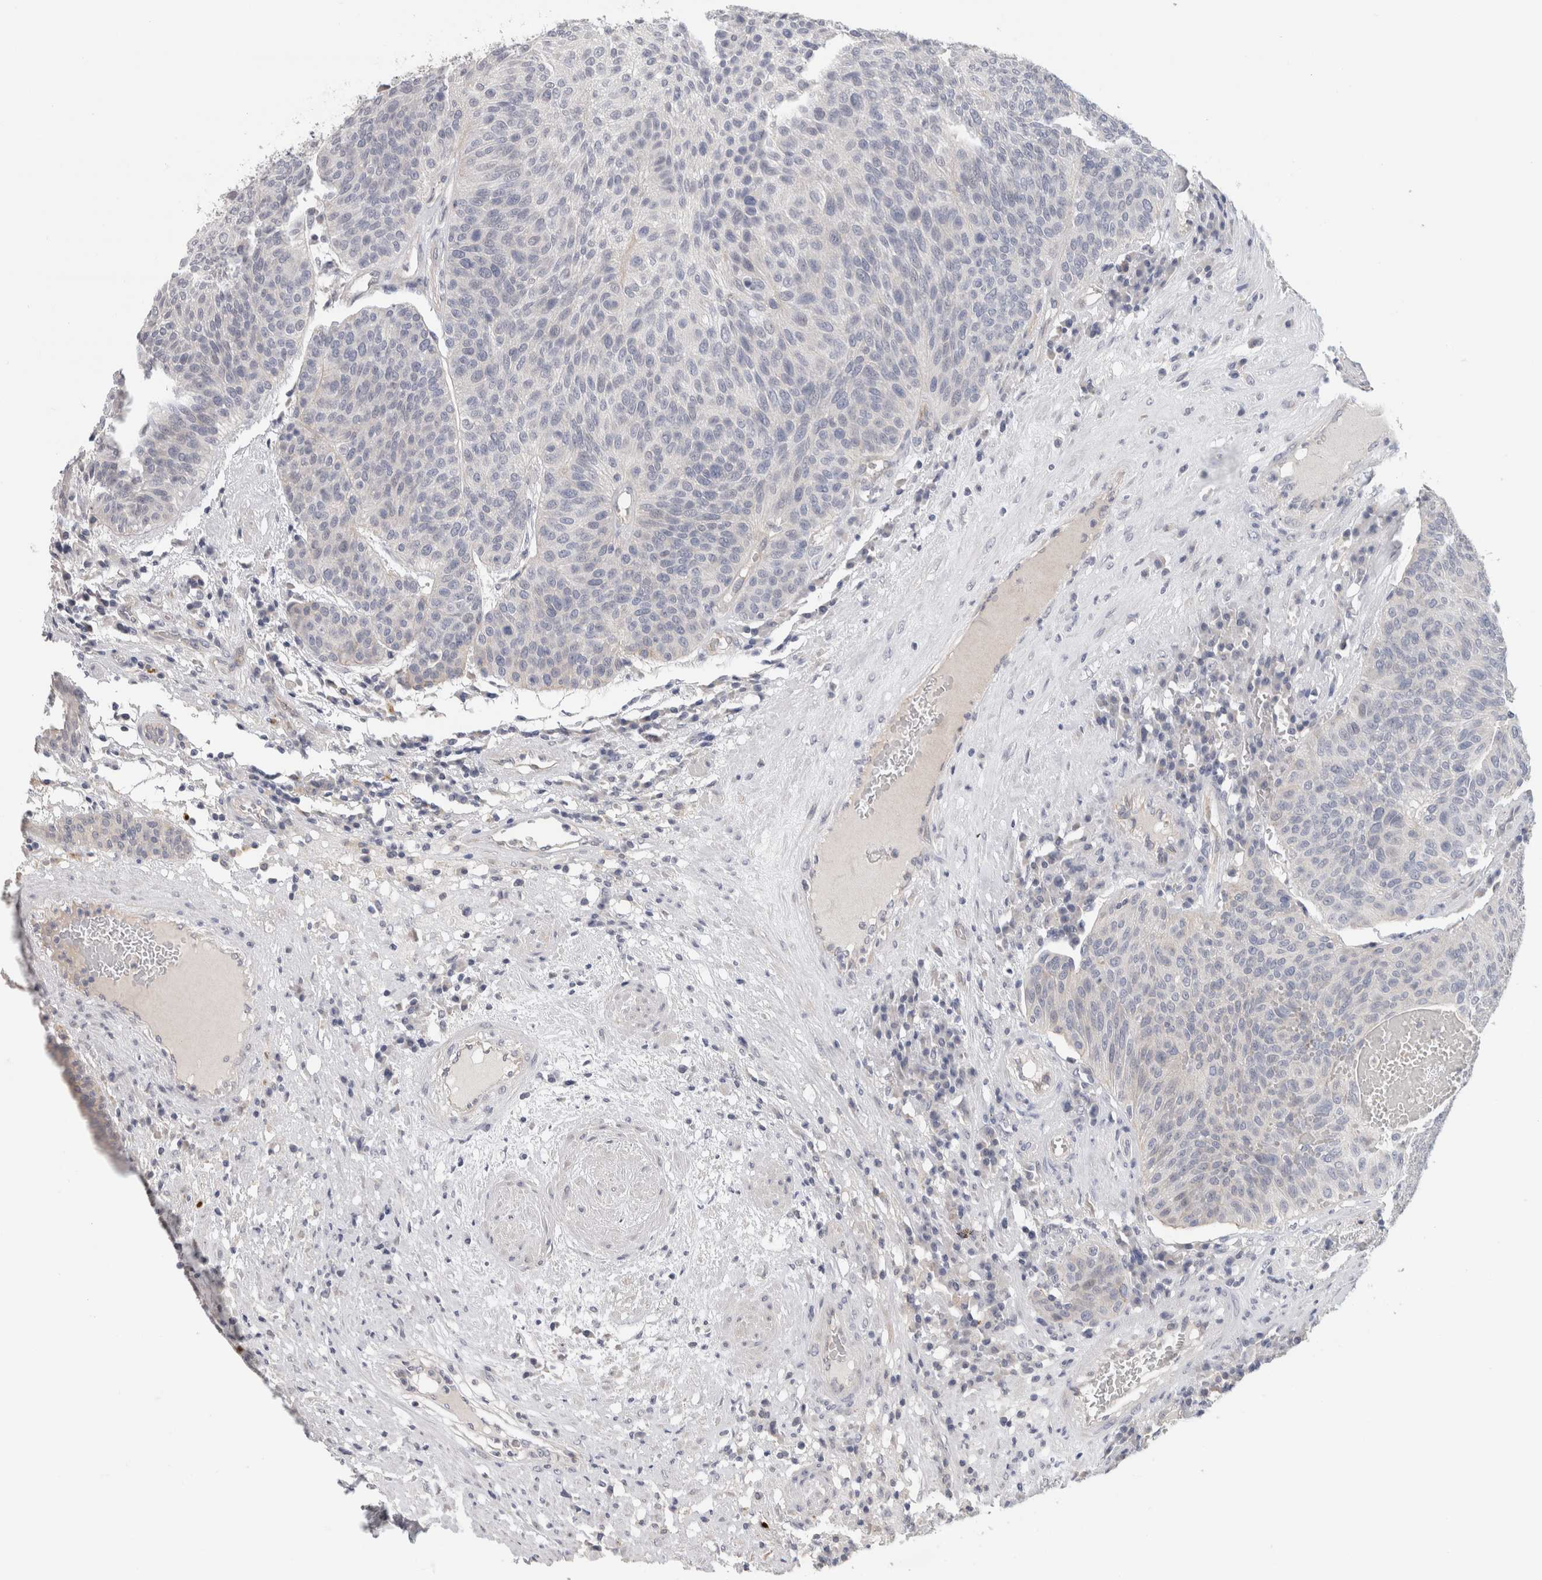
{"staining": {"intensity": "negative", "quantity": "none", "location": "none"}, "tissue": "urothelial cancer", "cell_type": "Tumor cells", "image_type": "cancer", "snomed": [{"axis": "morphology", "description": "Urothelial carcinoma, High grade"}, {"axis": "topography", "description": "Urinary bladder"}], "caption": "DAB (3,3'-diaminobenzidine) immunohistochemical staining of human urothelial carcinoma (high-grade) displays no significant staining in tumor cells.", "gene": "AFP", "patient": {"sex": "male", "age": 66}}